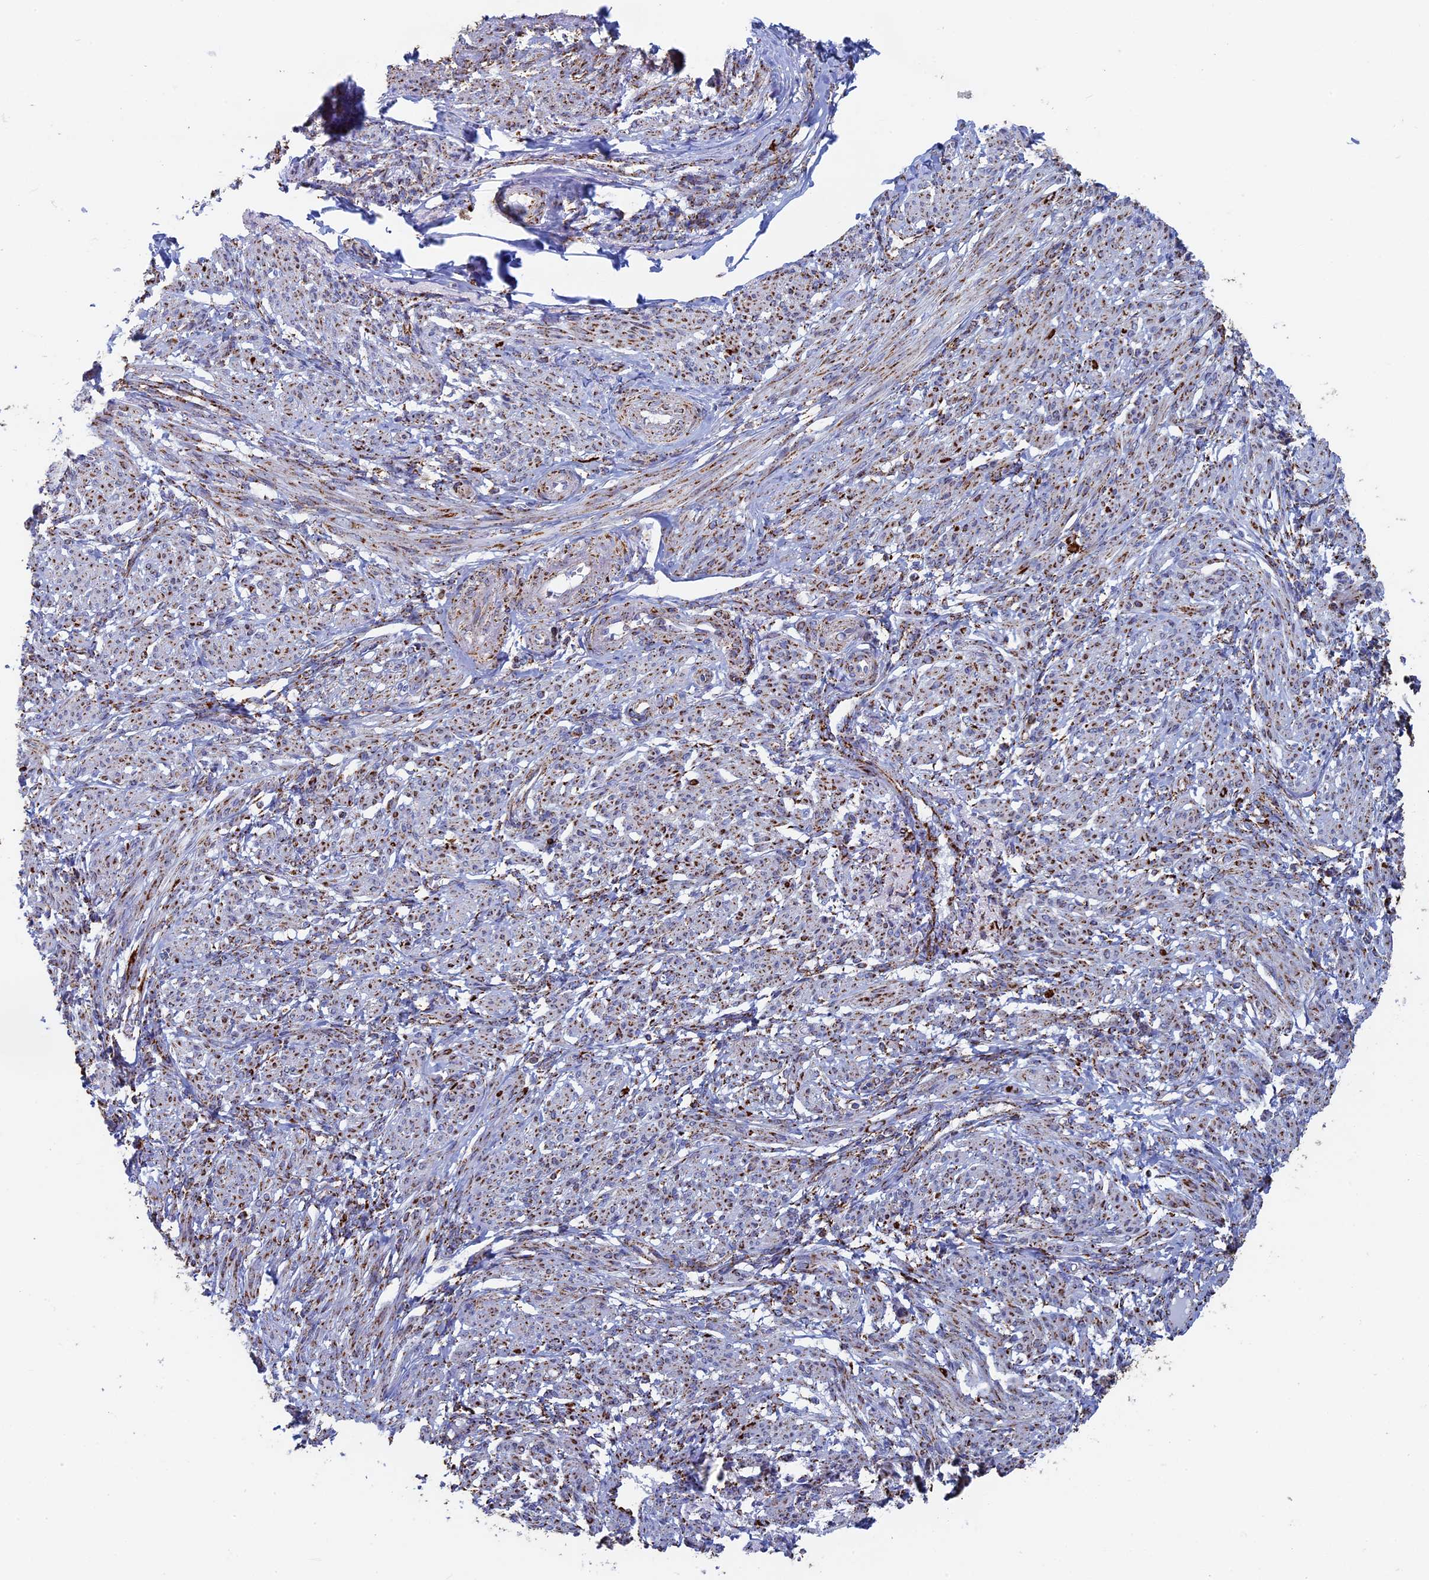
{"staining": {"intensity": "moderate", "quantity": "25%-75%", "location": "cytoplasmic/membranous"}, "tissue": "smooth muscle", "cell_type": "Smooth muscle cells", "image_type": "normal", "snomed": [{"axis": "morphology", "description": "Normal tissue, NOS"}, {"axis": "topography", "description": "Smooth muscle"}], "caption": "Immunohistochemistry histopathology image of unremarkable smooth muscle: smooth muscle stained using immunohistochemistry (IHC) shows medium levels of moderate protein expression localized specifically in the cytoplasmic/membranous of smooth muscle cells, appearing as a cytoplasmic/membranous brown color.", "gene": "SEC24D", "patient": {"sex": "female", "age": 39}}